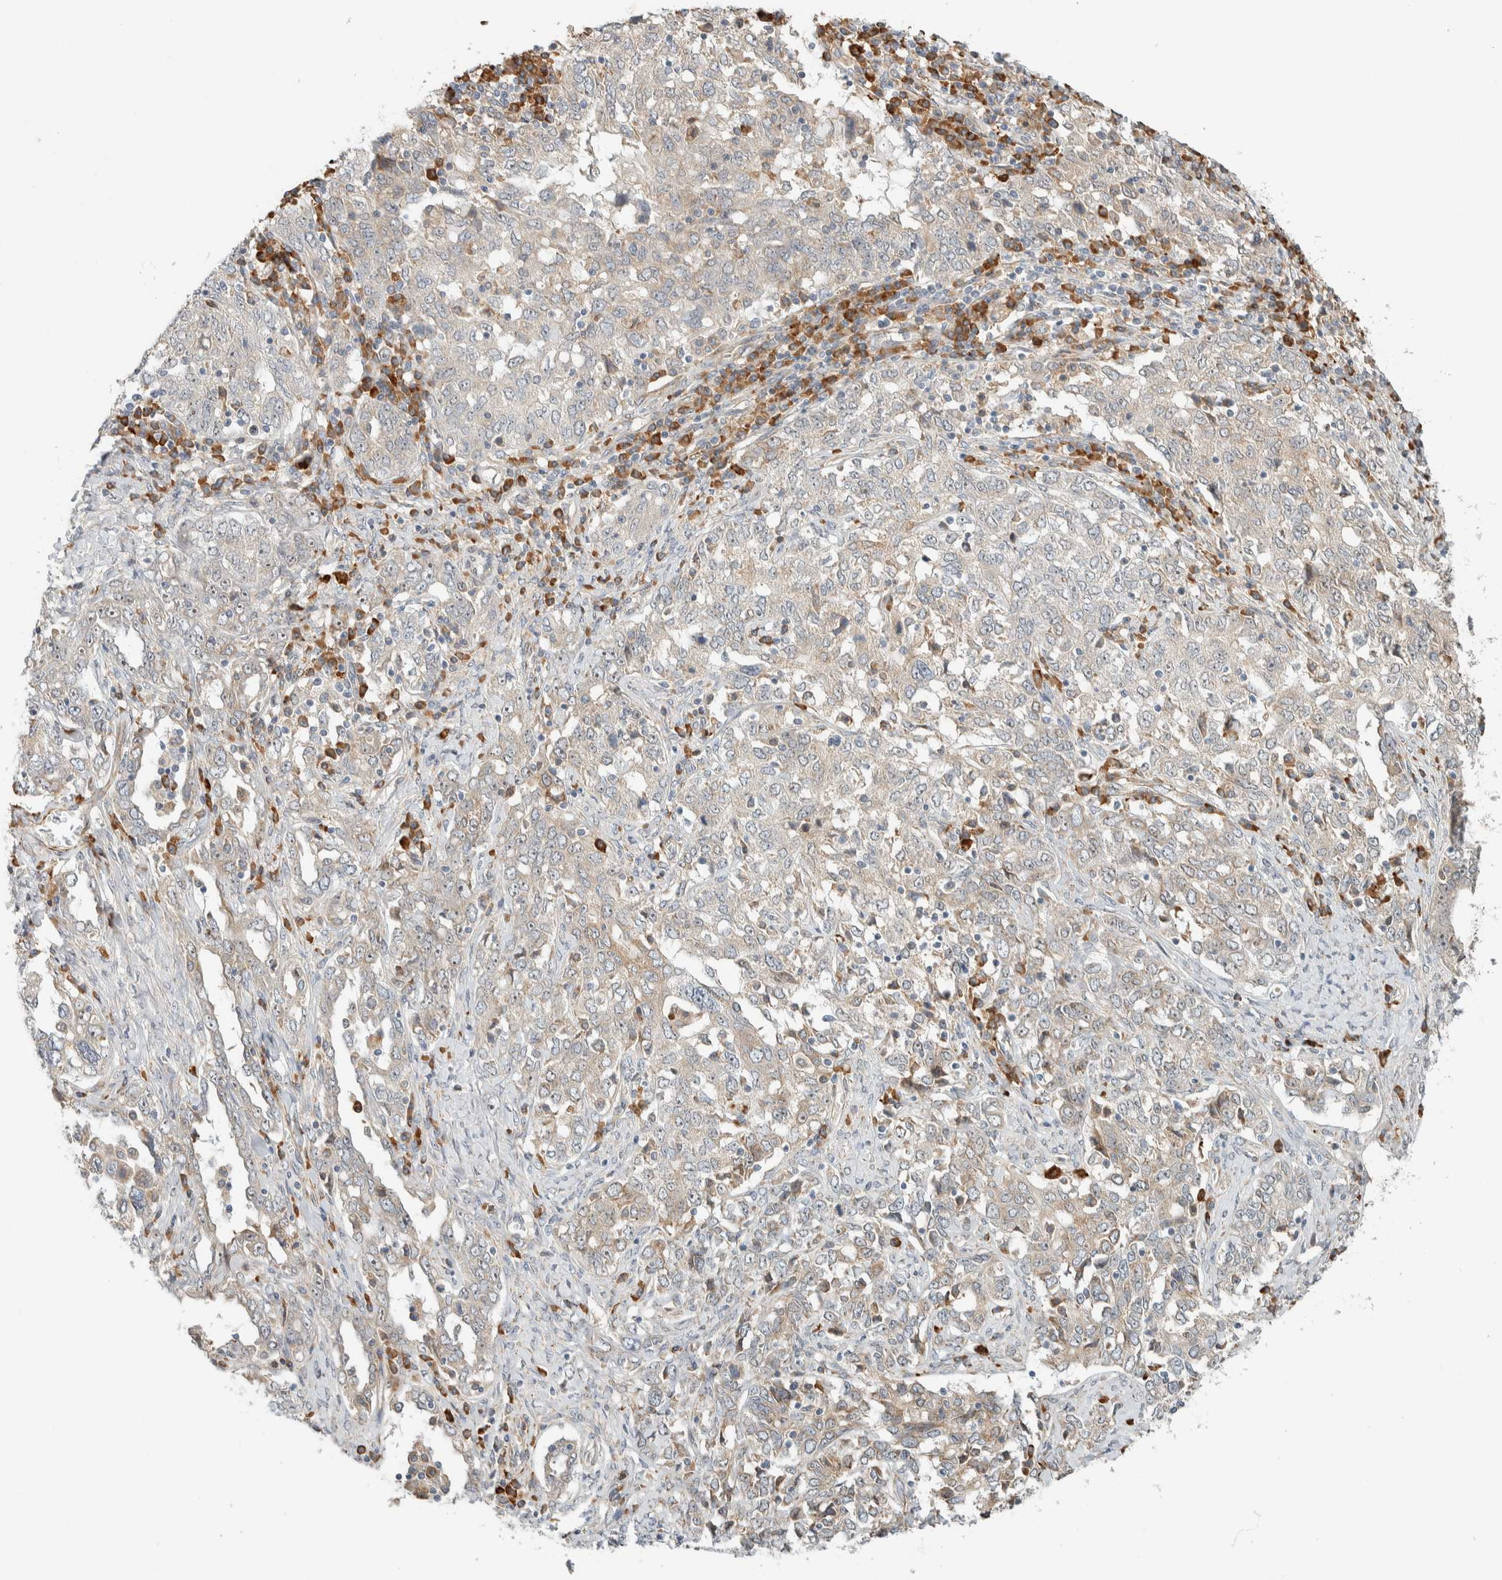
{"staining": {"intensity": "weak", "quantity": "<25%", "location": "cytoplasmic/membranous"}, "tissue": "ovarian cancer", "cell_type": "Tumor cells", "image_type": "cancer", "snomed": [{"axis": "morphology", "description": "Carcinoma, endometroid"}, {"axis": "topography", "description": "Ovary"}], "caption": "Immunohistochemistry (IHC) of human ovarian cancer shows no expression in tumor cells. Brightfield microscopy of immunohistochemistry (IHC) stained with DAB (3,3'-diaminobenzidine) (brown) and hematoxylin (blue), captured at high magnification.", "gene": "KLHL40", "patient": {"sex": "female", "age": 62}}